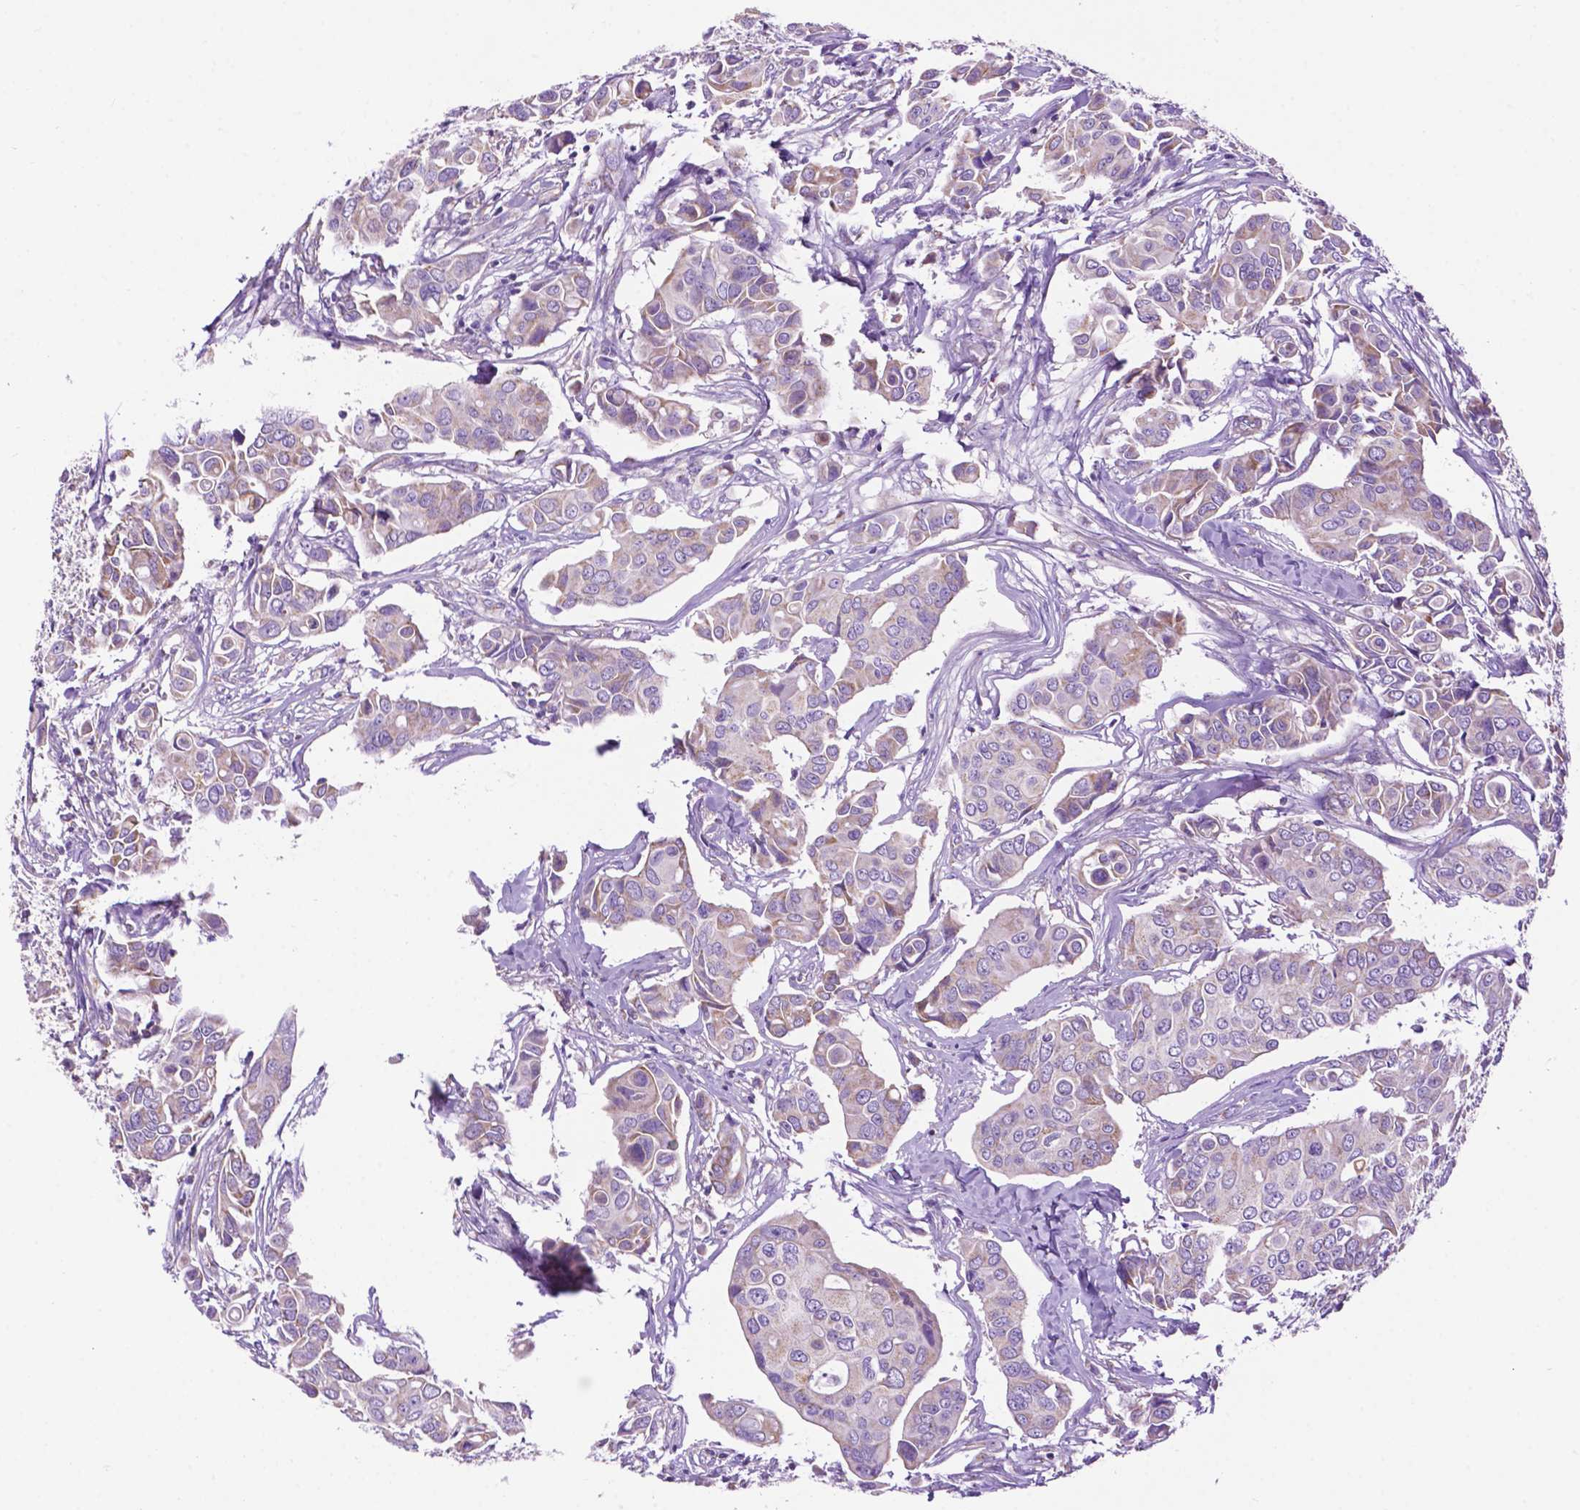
{"staining": {"intensity": "weak", "quantity": "<25%", "location": "cytoplasmic/membranous"}, "tissue": "breast cancer", "cell_type": "Tumor cells", "image_type": "cancer", "snomed": [{"axis": "morphology", "description": "Duct carcinoma"}, {"axis": "topography", "description": "Breast"}], "caption": "This is an IHC micrograph of human intraductal carcinoma (breast). There is no expression in tumor cells.", "gene": "PHYHIP", "patient": {"sex": "female", "age": 54}}